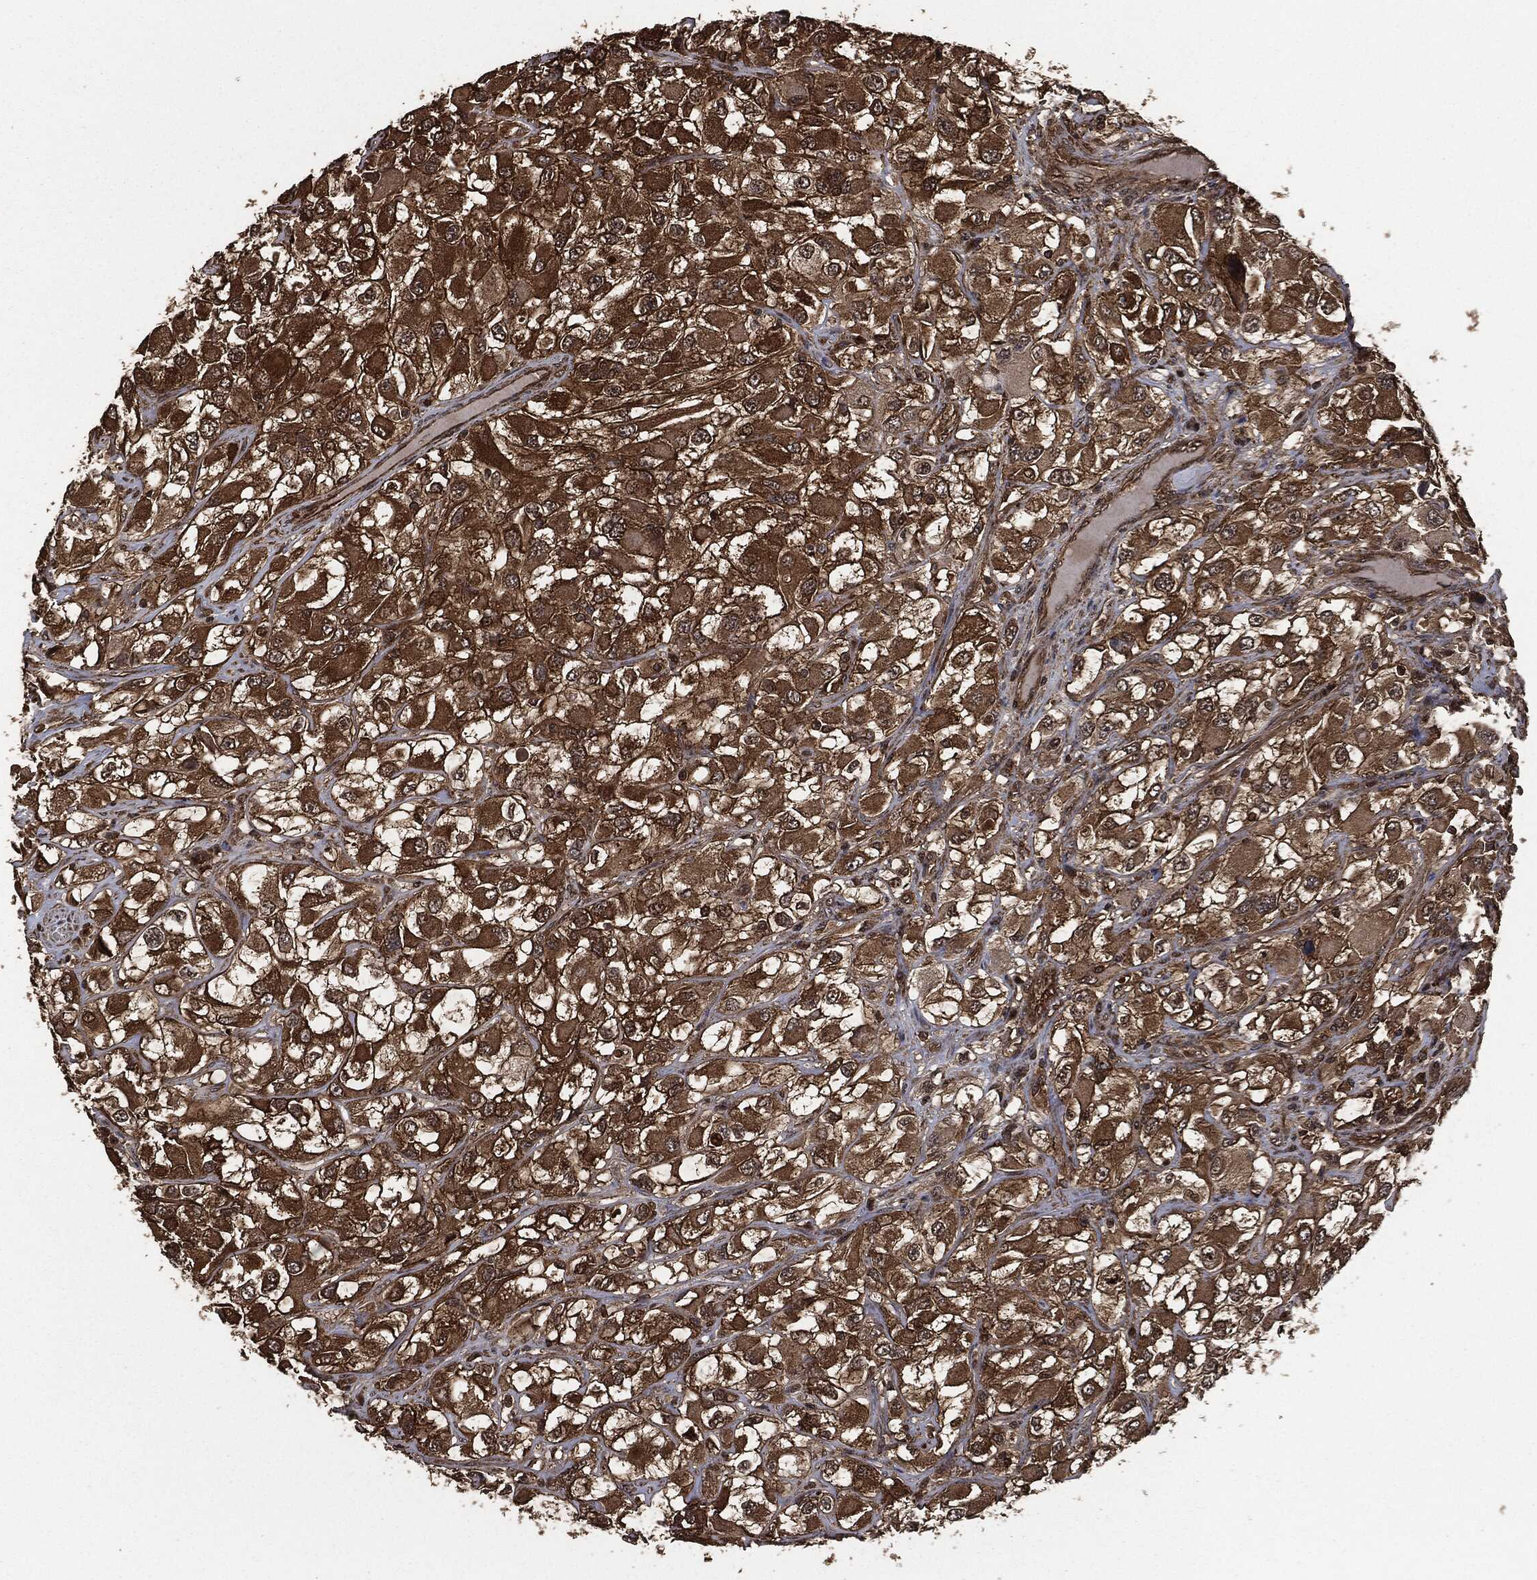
{"staining": {"intensity": "strong", "quantity": ">75%", "location": "cytoplasmic/membranous"}, "tissue": "renal cancer", "cell_type": "Tumor cells", "image_type": "cancer", "snomed": [{"axis": "morphology", "description": "Adenocarcinoma, NOS"}, {"axis": "topography", "description": "Kidney"}], "caption": "Immunohistochemical staining of human renal adenocarcinoma reveals strong cytoplasmic/membranous protein staining in about >75% of tumor cells. The staining was performed using DAB, with brown indicating positive protein expression. Nuclei are stained blue with hematoxylin.", "gene": "HRAS", "patient": {"sex": "female", "age": 52}}